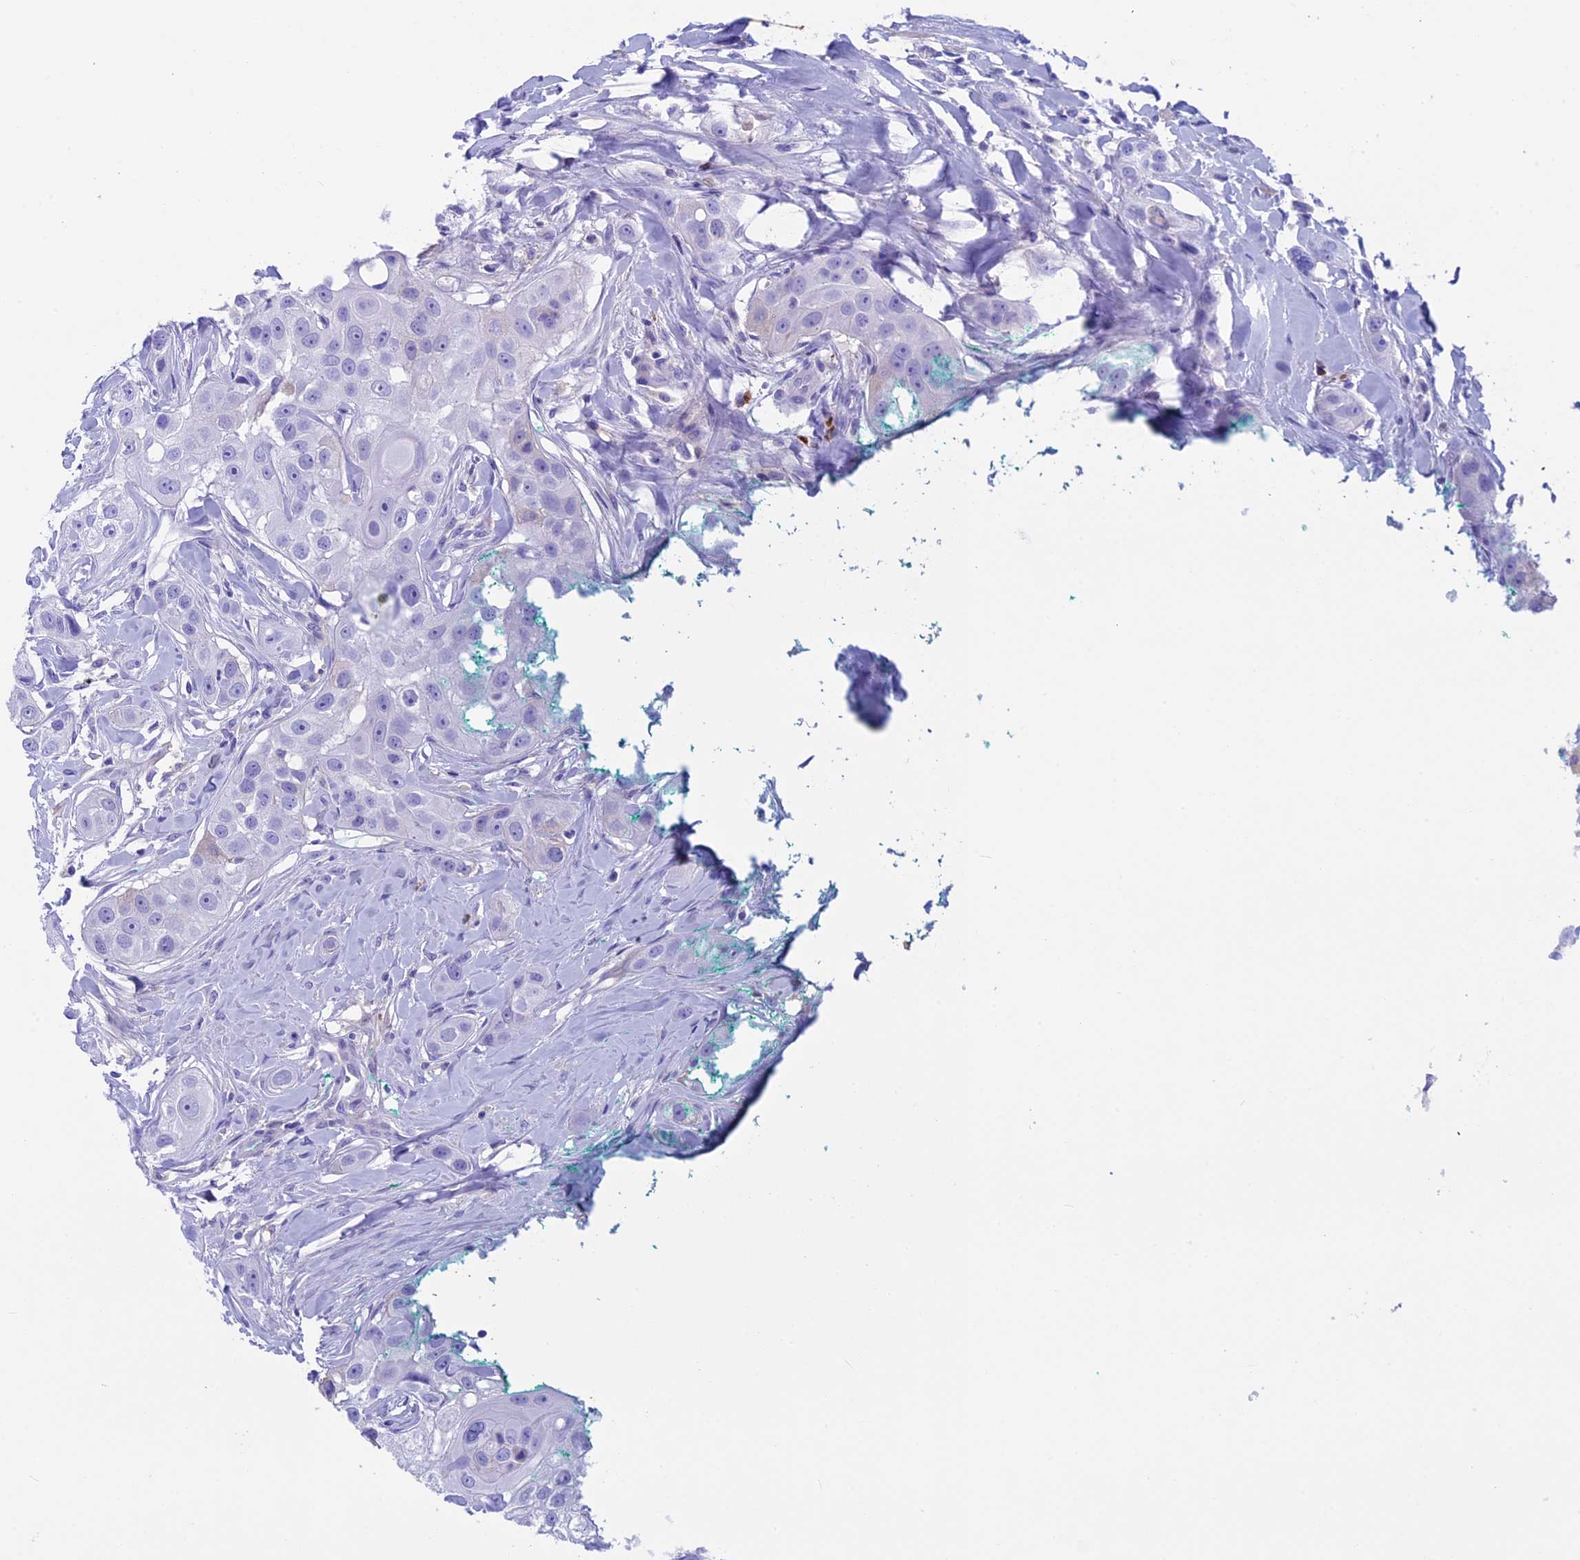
{"staining": {"intensity": "negative", "quantity": "none", "location": "none"}, "tissue": "head and neck cancer", "cell_type": "Tumor cells", "image_type": "cancer", "snomed": [{"axis": "morphology", "description": "Normal tissue, NOS"}, {"axis": "morphology", "description": "Squamous cell carcinoma, NOS"}, {"axis": "topography", "description": "Skeletal muscle"}, {"axis": "topography", "description": "Head-Neck"}], "caption": "DAB immunohistochemical staining of squamous cell carcinoma (head and neck) displays no significant staining in tumor cells. (DAB immunohistochemistry with hematoxylin counter stain).", "gene": "IGSF6", "patient": {"sex": "male", "age": 51}}